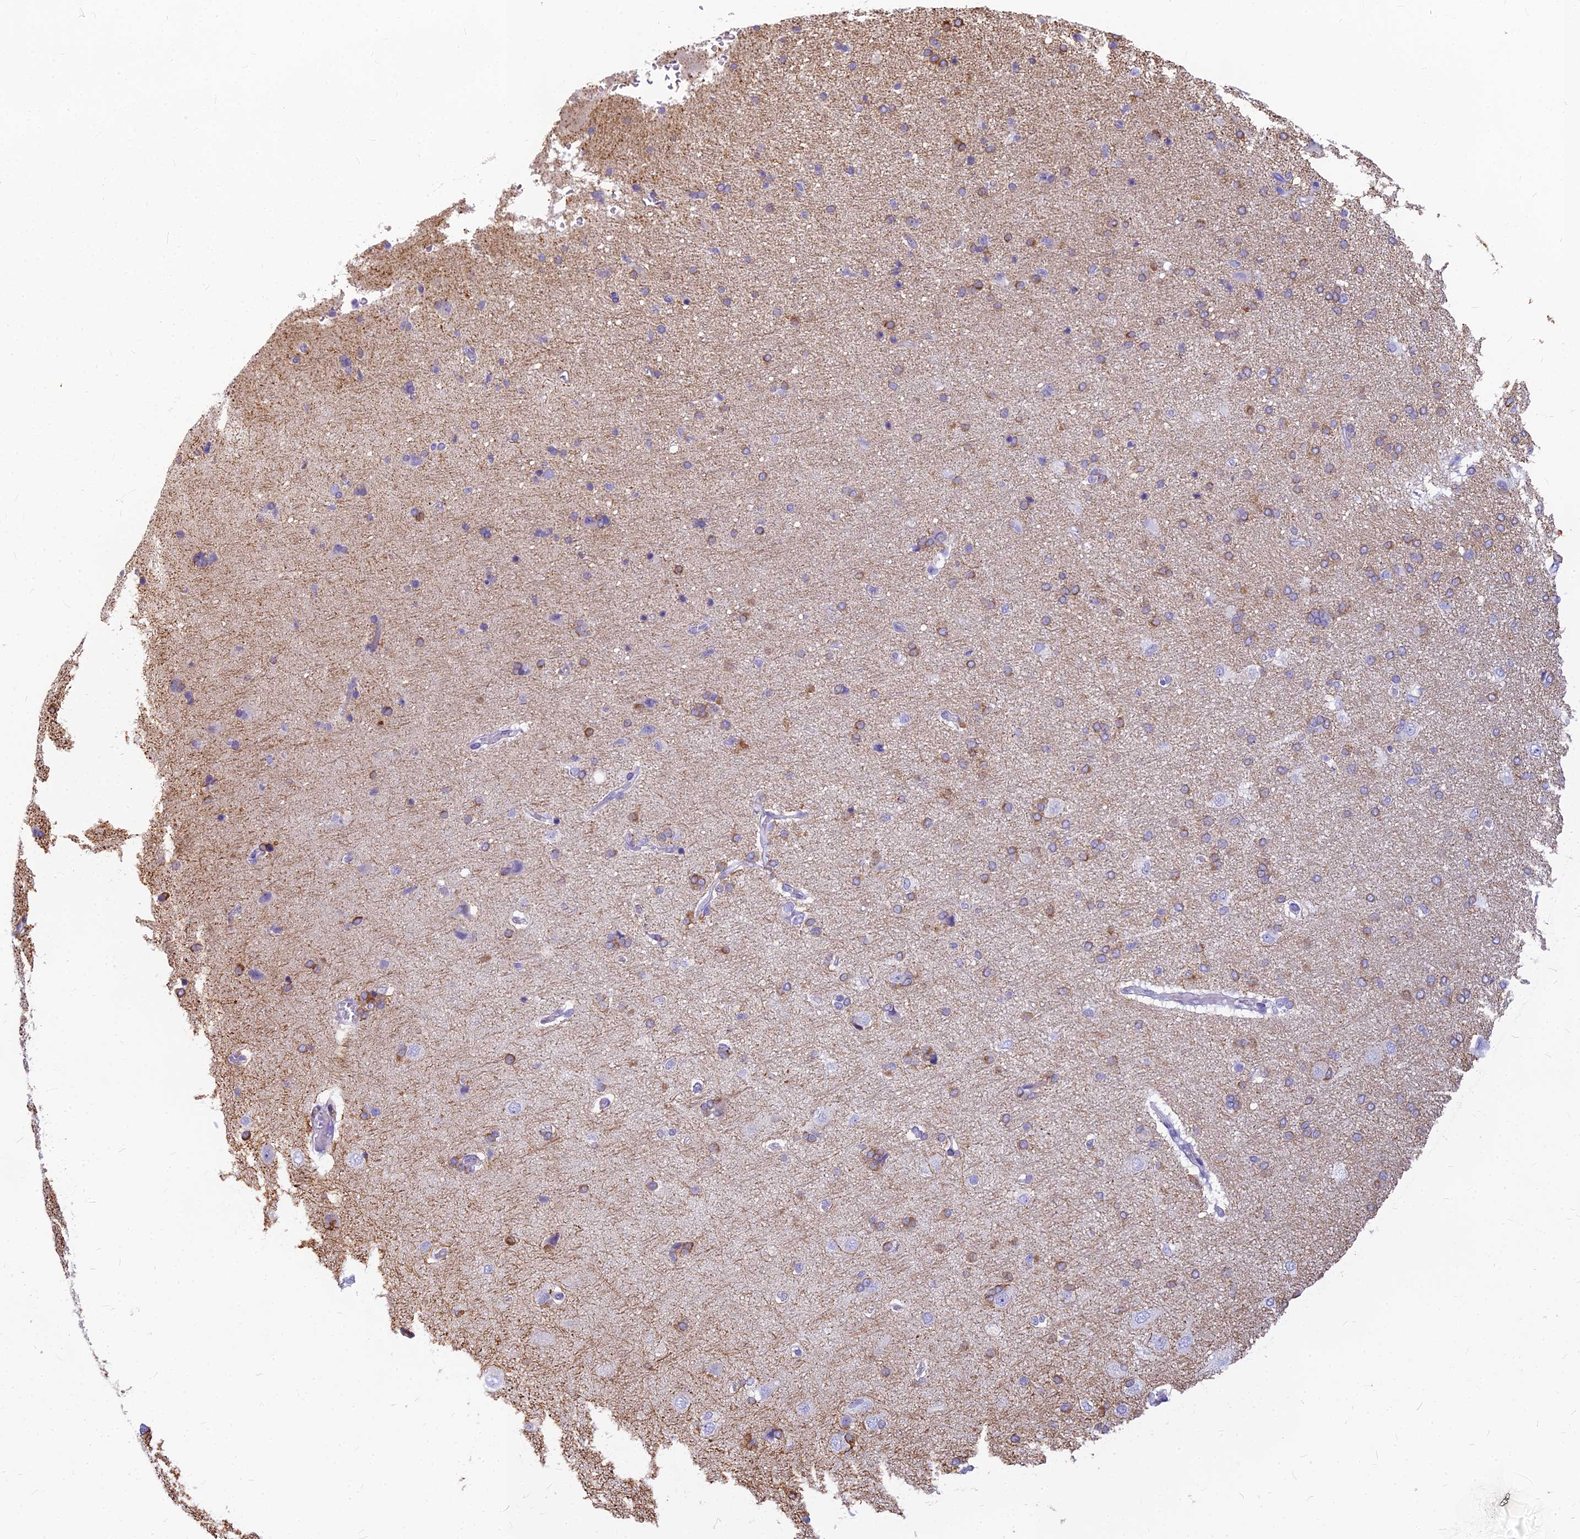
{"staining": {"intensity": "negative", "quantity": "none", "location": "none"}, "tissue": "cerebral cortex", "cell_type": "Endothelial cells", "image_type": "normal", "snomed": [{"axis": "morphology", "description": "Normal tissue, NOS"}, {"axis": "topography", "description": "Cerebral cortex"}], "caption": "Immunohistochemical staining of normal human cerebral cortex exhibits no significant staining in endothelial cells.", "gene": "ENSG00000265118", "patient": {"sex": "male", "age": 62}}